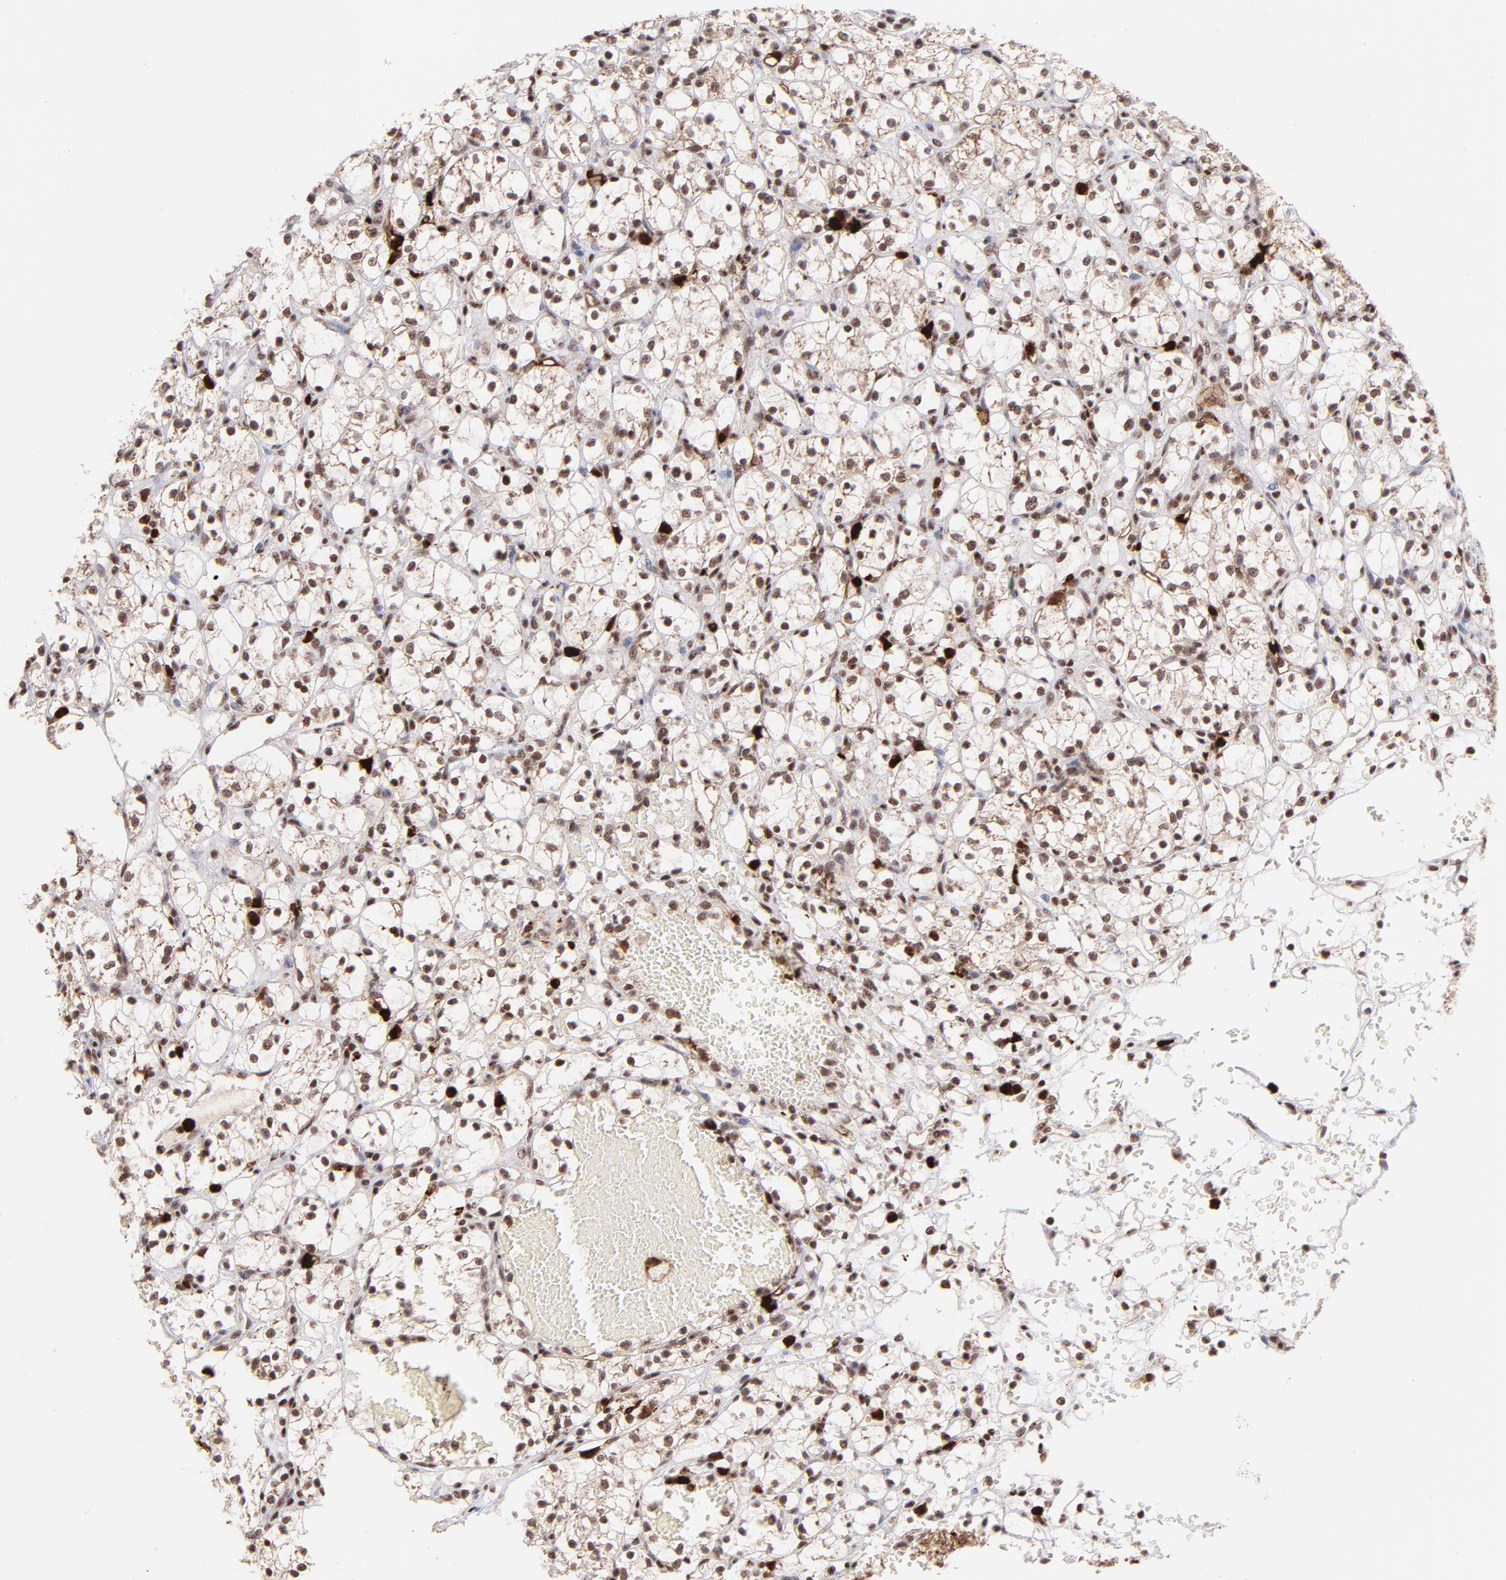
{"staining": {"intensity": "moderate", "quantity": ">75%", "location": "cytoplasmic/membranous,nuclear"}, "tissue": "renal cancer", "cell_type": "Tumor cells", "image_type": "cancer", "snomed": [{"axis": "morphology", "description": "Adenocarcinoma, NOS"}, {"axis": "topography", "description": "Kidney"}], "caption": "This is an image of IHC staining of renal cancer, which shows moderate positivity in the cytoplasmic/membranous and nuclear of tumor cells.", "gene": "ZFX", "patient": {"sex": "female", "age": 60}}